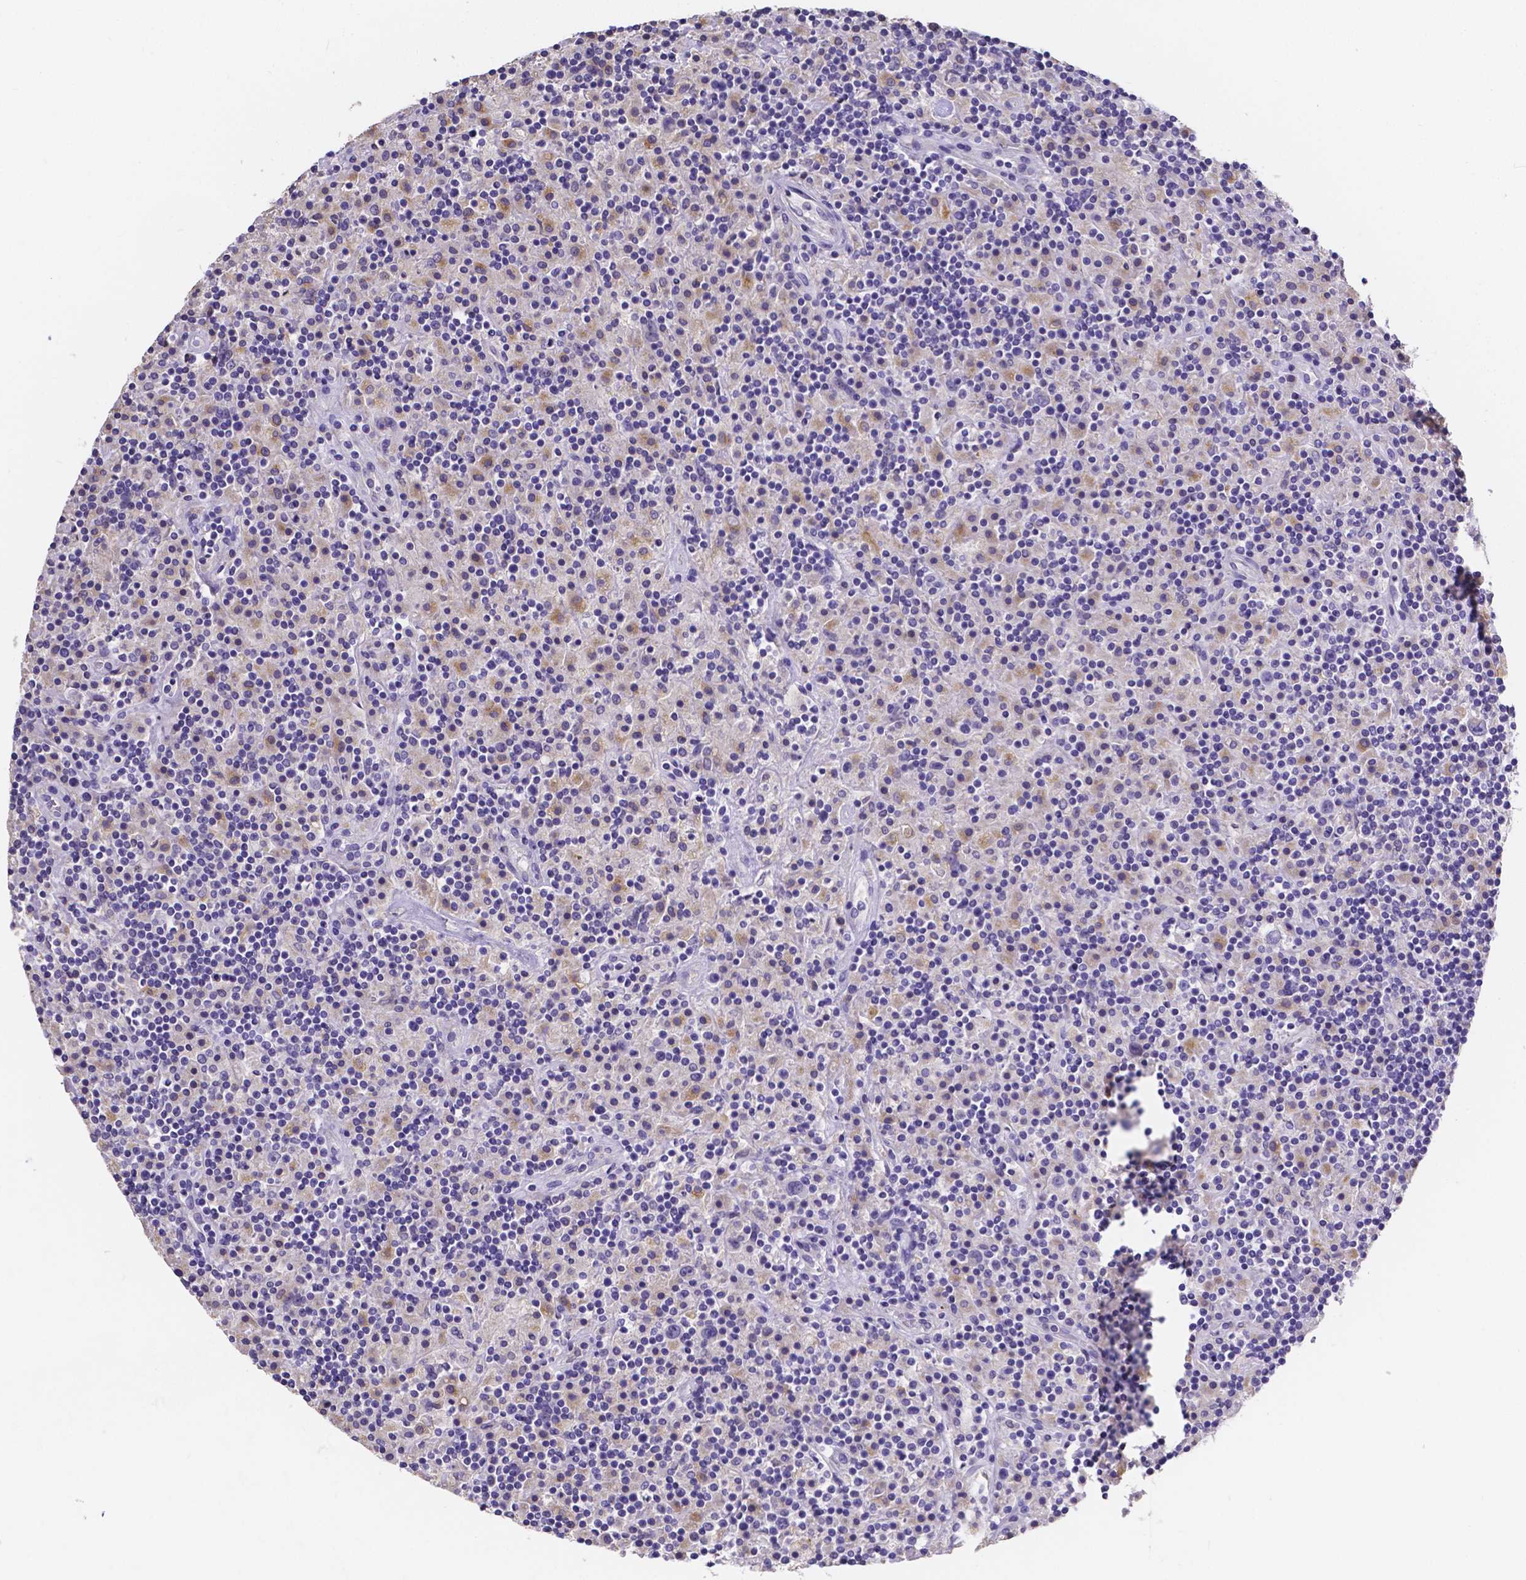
{"staining": {"intensity": "moderate", "quantity": "<25%", "location": "cytoplasmic/membranous"}, "tissue": "lymphoma", "cell_type": "Tumor cells", "image_type": "cancer", "snomed": [{"axis": "morphology", "description": "Hodgkin's disease, NOS"}, {"axis": "topography", "description": "Lymph node"}], "caption": "Hodgkin's disease stained with DAB (3,3'-diaminobenzidine) immunohistochemistry exhibits low levels of moderate cytoplasmic/membranous expression in about <25% of tumor cells.", "gene": "ATP6V1D", "patient": {"sex": "male", "age": 70}}